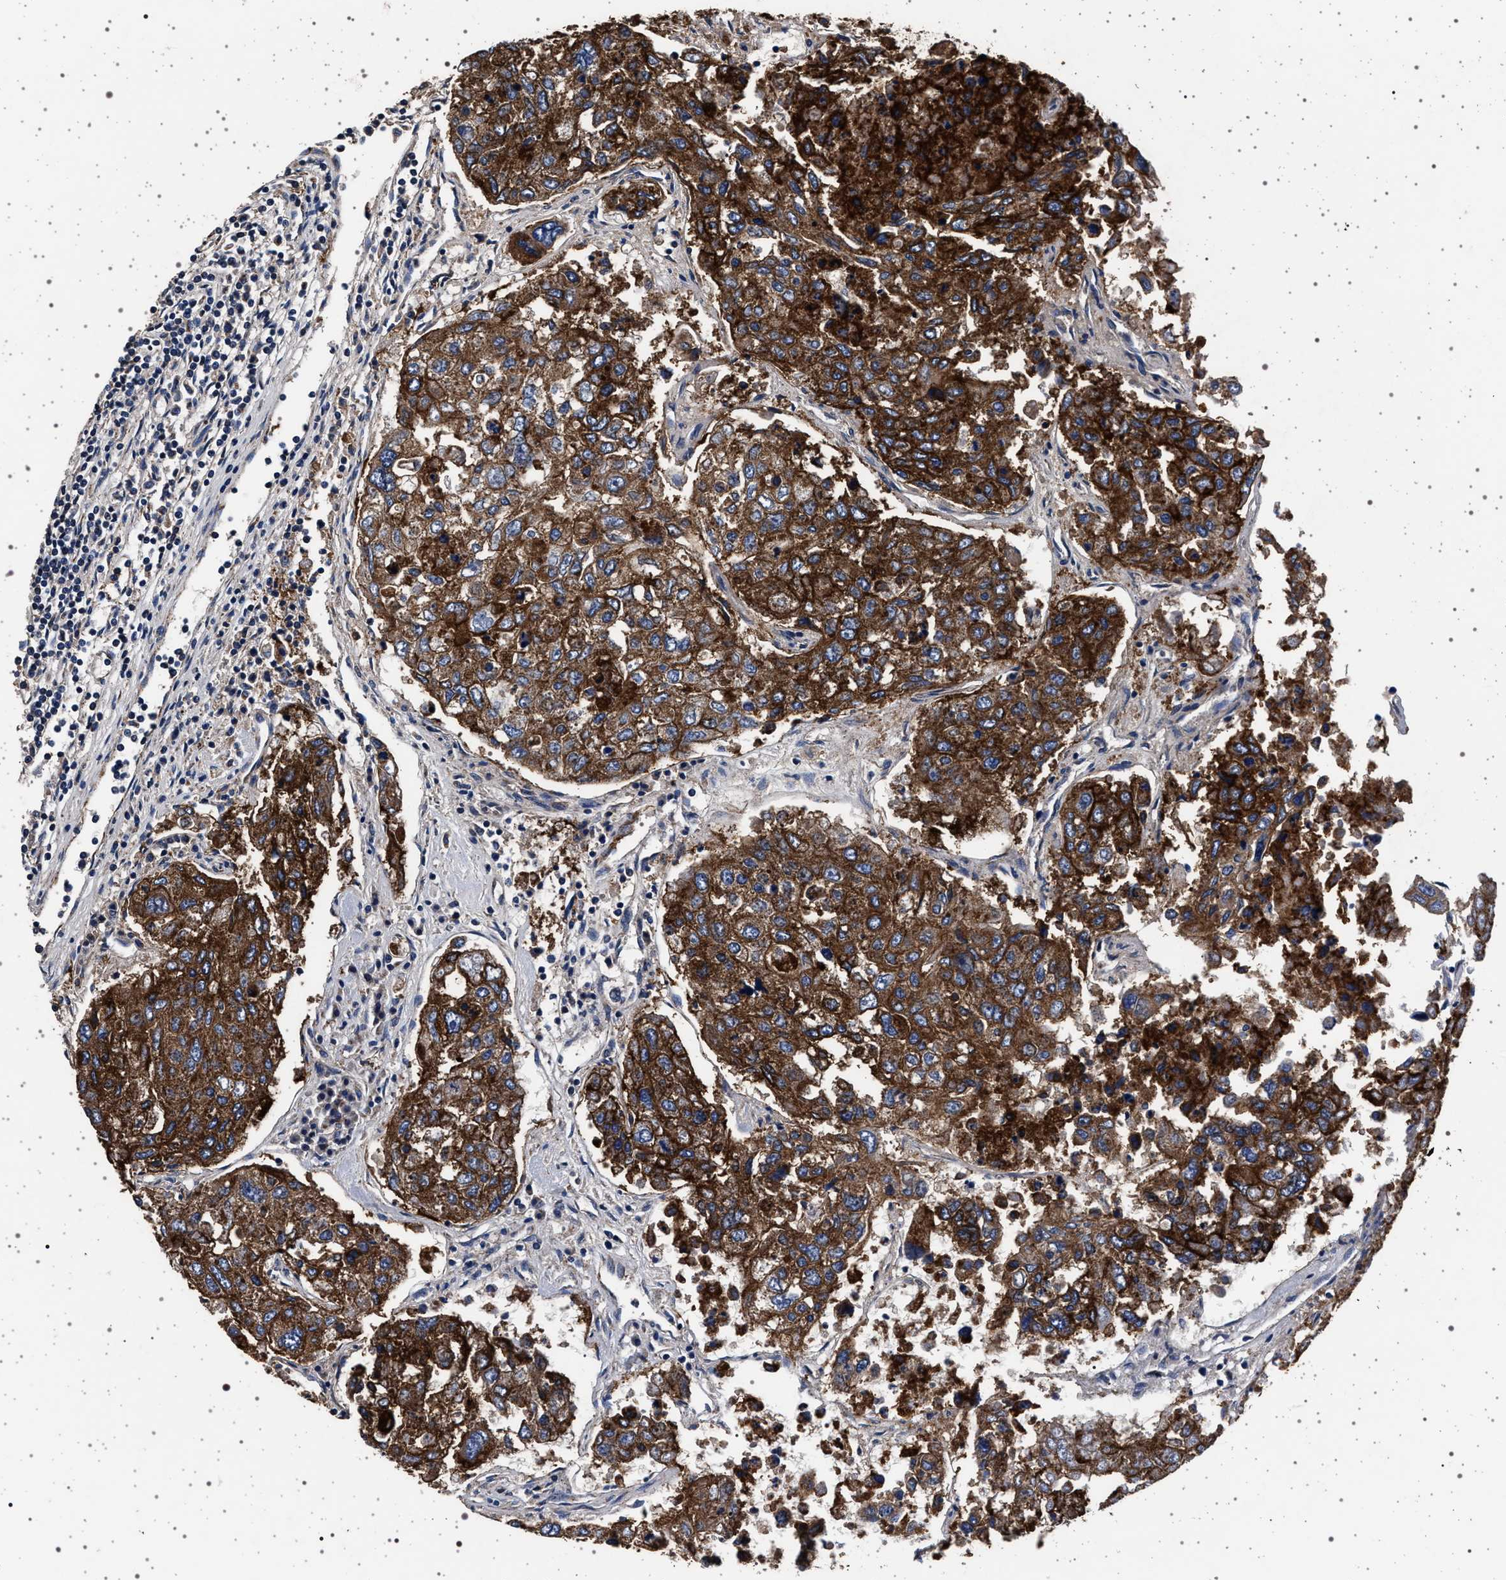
{"staining": {"intensity": "strong", "quantity": ">75%", "location": "cytoplasmic/membranous"}, "tissue": "urothelial cancer", "cell_type": "Tumor cells", "image_type": "cancer", "snomed": [{"axis": "morphology", "description": "Urothelial carcinoma, High grade"}, {"axis": "topography", "description": "Lymph node"}, {"axis": "topography", "description": "Urinary bladder"}], "caption": "Brown immunohistochemical staining in human high-grade urothelial carcinoma exhibits strong cytoplasmic/membranous staining in about >75% of tumor cells. (DAB (3,3'-diaminobenzidine) IHC, brown staining for protein, blue staining for nuclei).", "gene": "MAP3K2", "patient": {"sex": "male", "age": 51}}